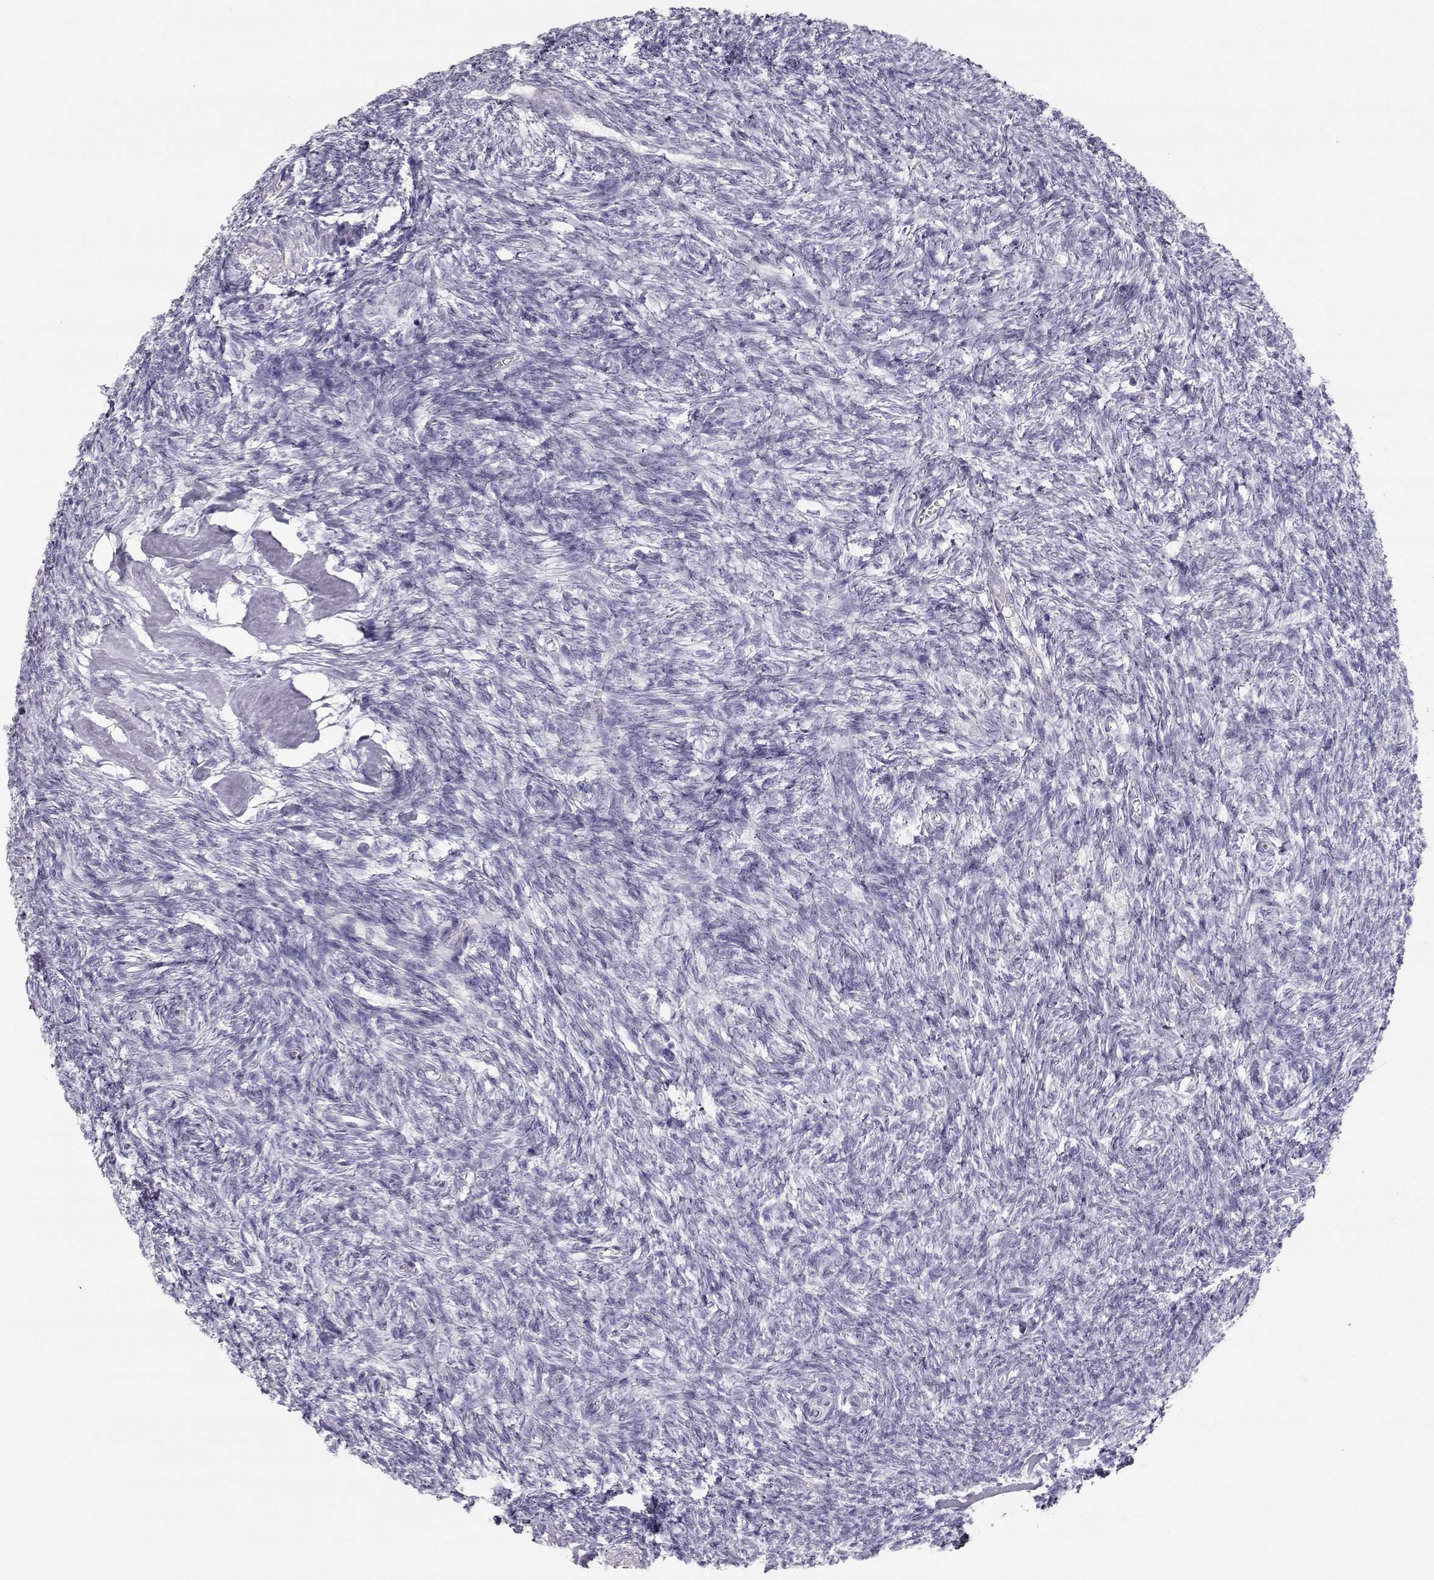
{"staining": {"intensity": "negative", "quantity": "none", "location": "none"}, "tissue": "ovary", "cell_type": "Follicle cells", "image_type": "normal", "snomed": [{"axis": "morphology", "description": "Normal tissue, NOS"}, {"axis": "topography", "description": "Ovary"}], "caption": "Image shows no protein staining in follicle cells of unremarkable ovary.", "gene": "LEPR", "patient": {"sex": "female", "age": 43}}